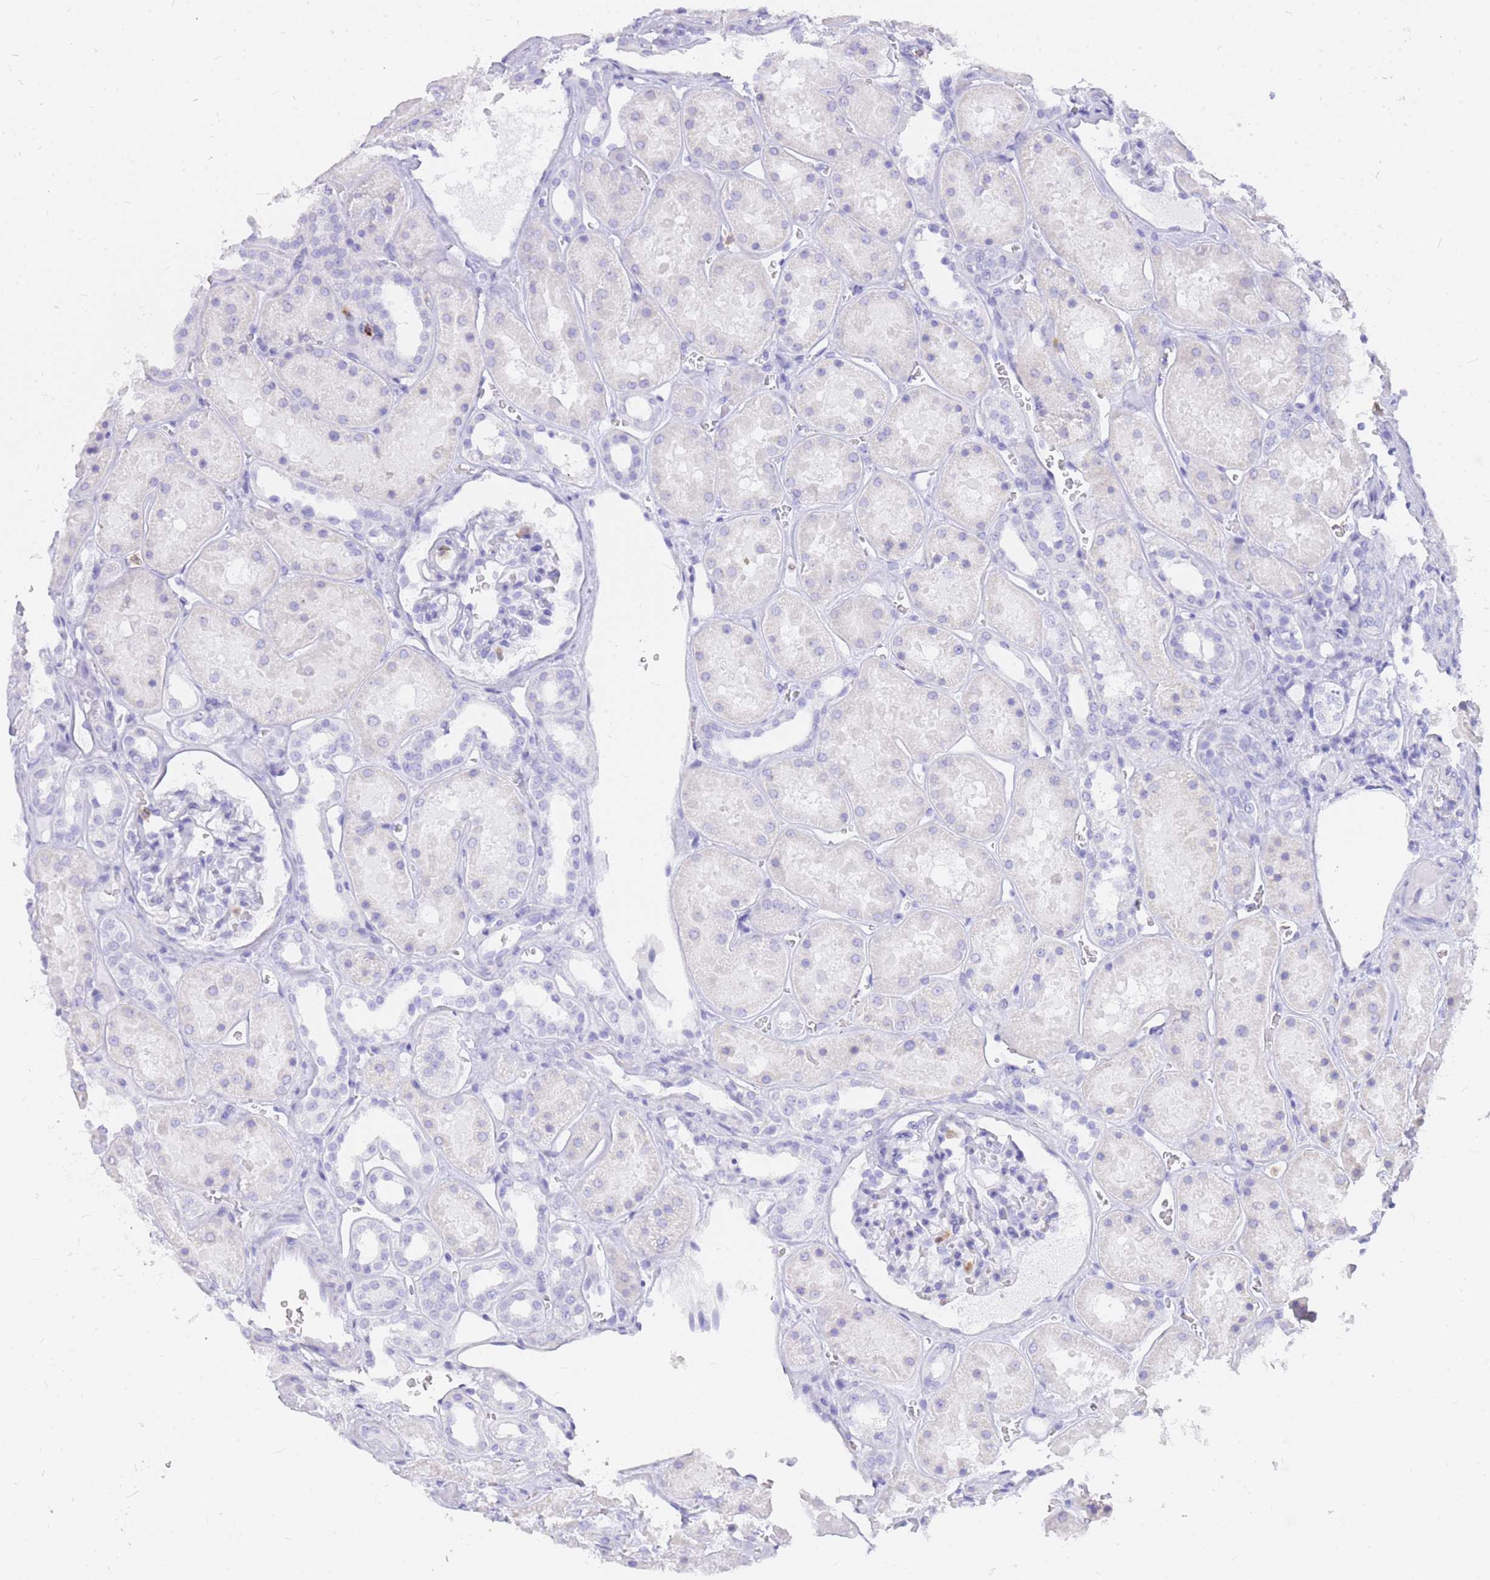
{"staining": {"intensity": "negative", "quantity": "none", "location": "none"}, "tissue": "kidney", "cell_type": "Cells in glomeruli", "image_type": "normal", "snomed": [{"axis": "morphology", "description": "Normal tissue, NOS"}, {"axis": "topography", "description": "Kidney"}], "caption": "The image shows no significant staining in cells in glomeruli of kidney.", "gene": "HERC1", "patient": {"sex": "female", "age": 41}}